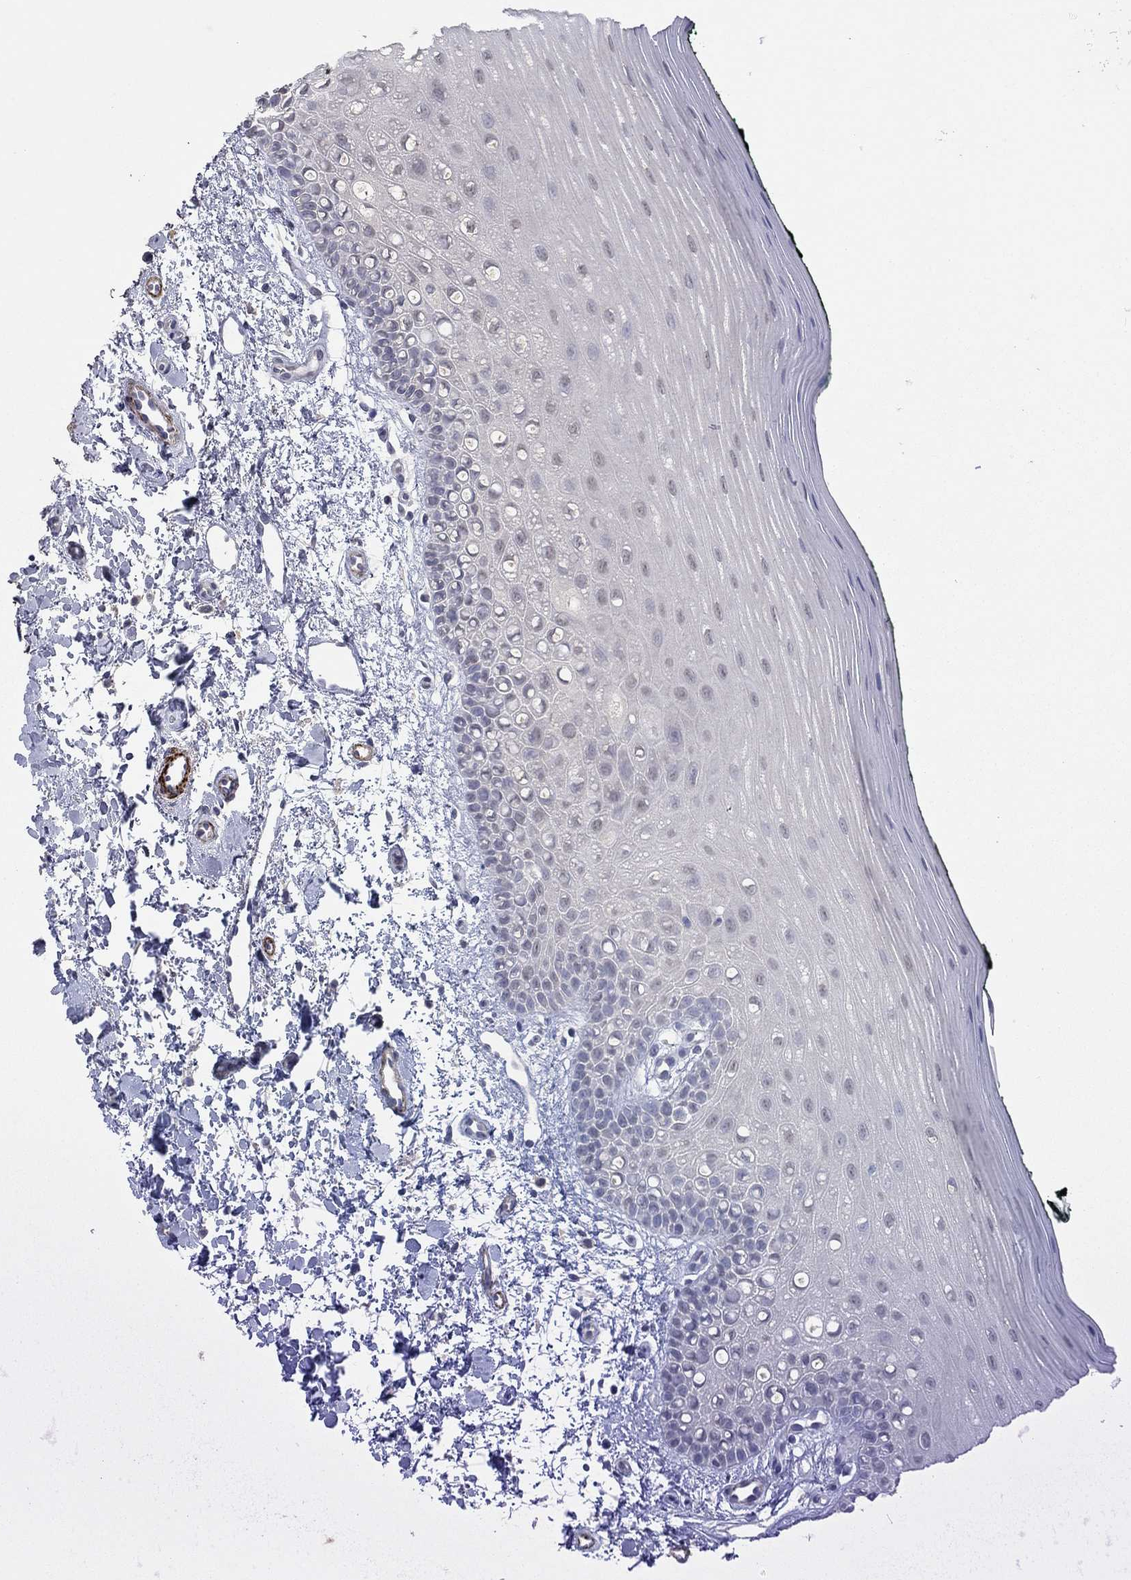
{"staining": {"intensity": "negative", "quantity": "none", "location": "none"}, "tissue": "oral mucosa", "cell_type": "Squamous epithelial cells", "image_type": "normal", "snomed": [{"axis": "morphology", "description": "Normal tissue, NOS"}, {"axis": "topography", "description": "Oral tissue"}], "caption": "Immunohistochemistry of benign oral mucosa reveals no staining in squamous epithelial cells. The staining was performed using DAB to visualize the protein expression in brown, while the nuclei were stained in blue with hematoxylin (Magnification: 20x).", "gene": "IP6K3", "patient": {"sex": "female", "age": 78}}